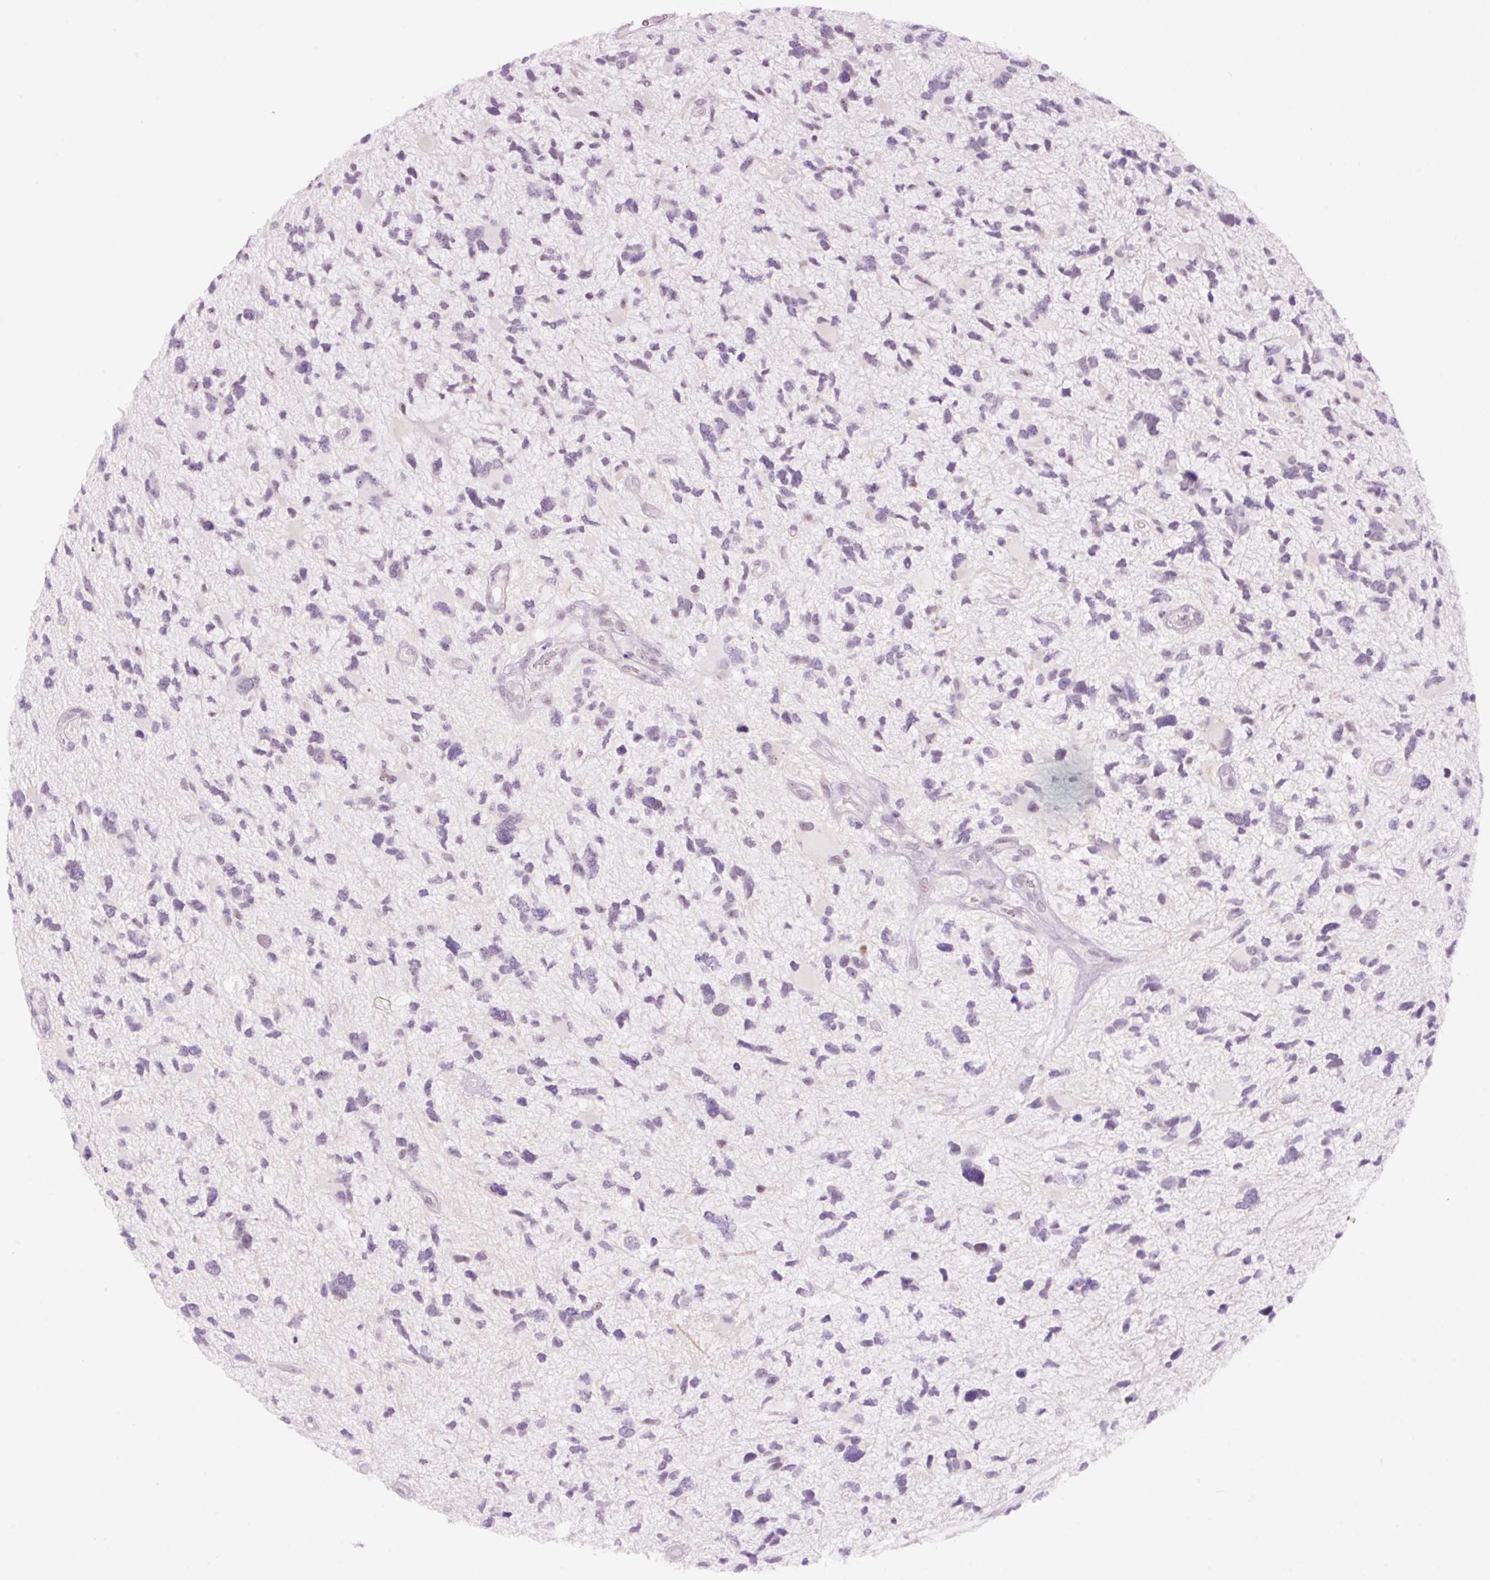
{"staining": {"intensity": "negative", "quantity": "none", "location": "none"}, "tissue": "glioma", "cell_type": "Tumor cells", "image_type": "cancer", "snomed": [{"axis": "morphology", "description": "Glioma, malignant, High grade"}, {"axis": "topography", "description": "Brain"}], "caption": "Tumor cells show no significant protein expression in malignant high-grade glioma. The staining is performed using DAB brown chromogen with nuclei counter-stained in using hematoxylin.", "gene": "GCG", "patient": {"sex": "female", "age": 11}}